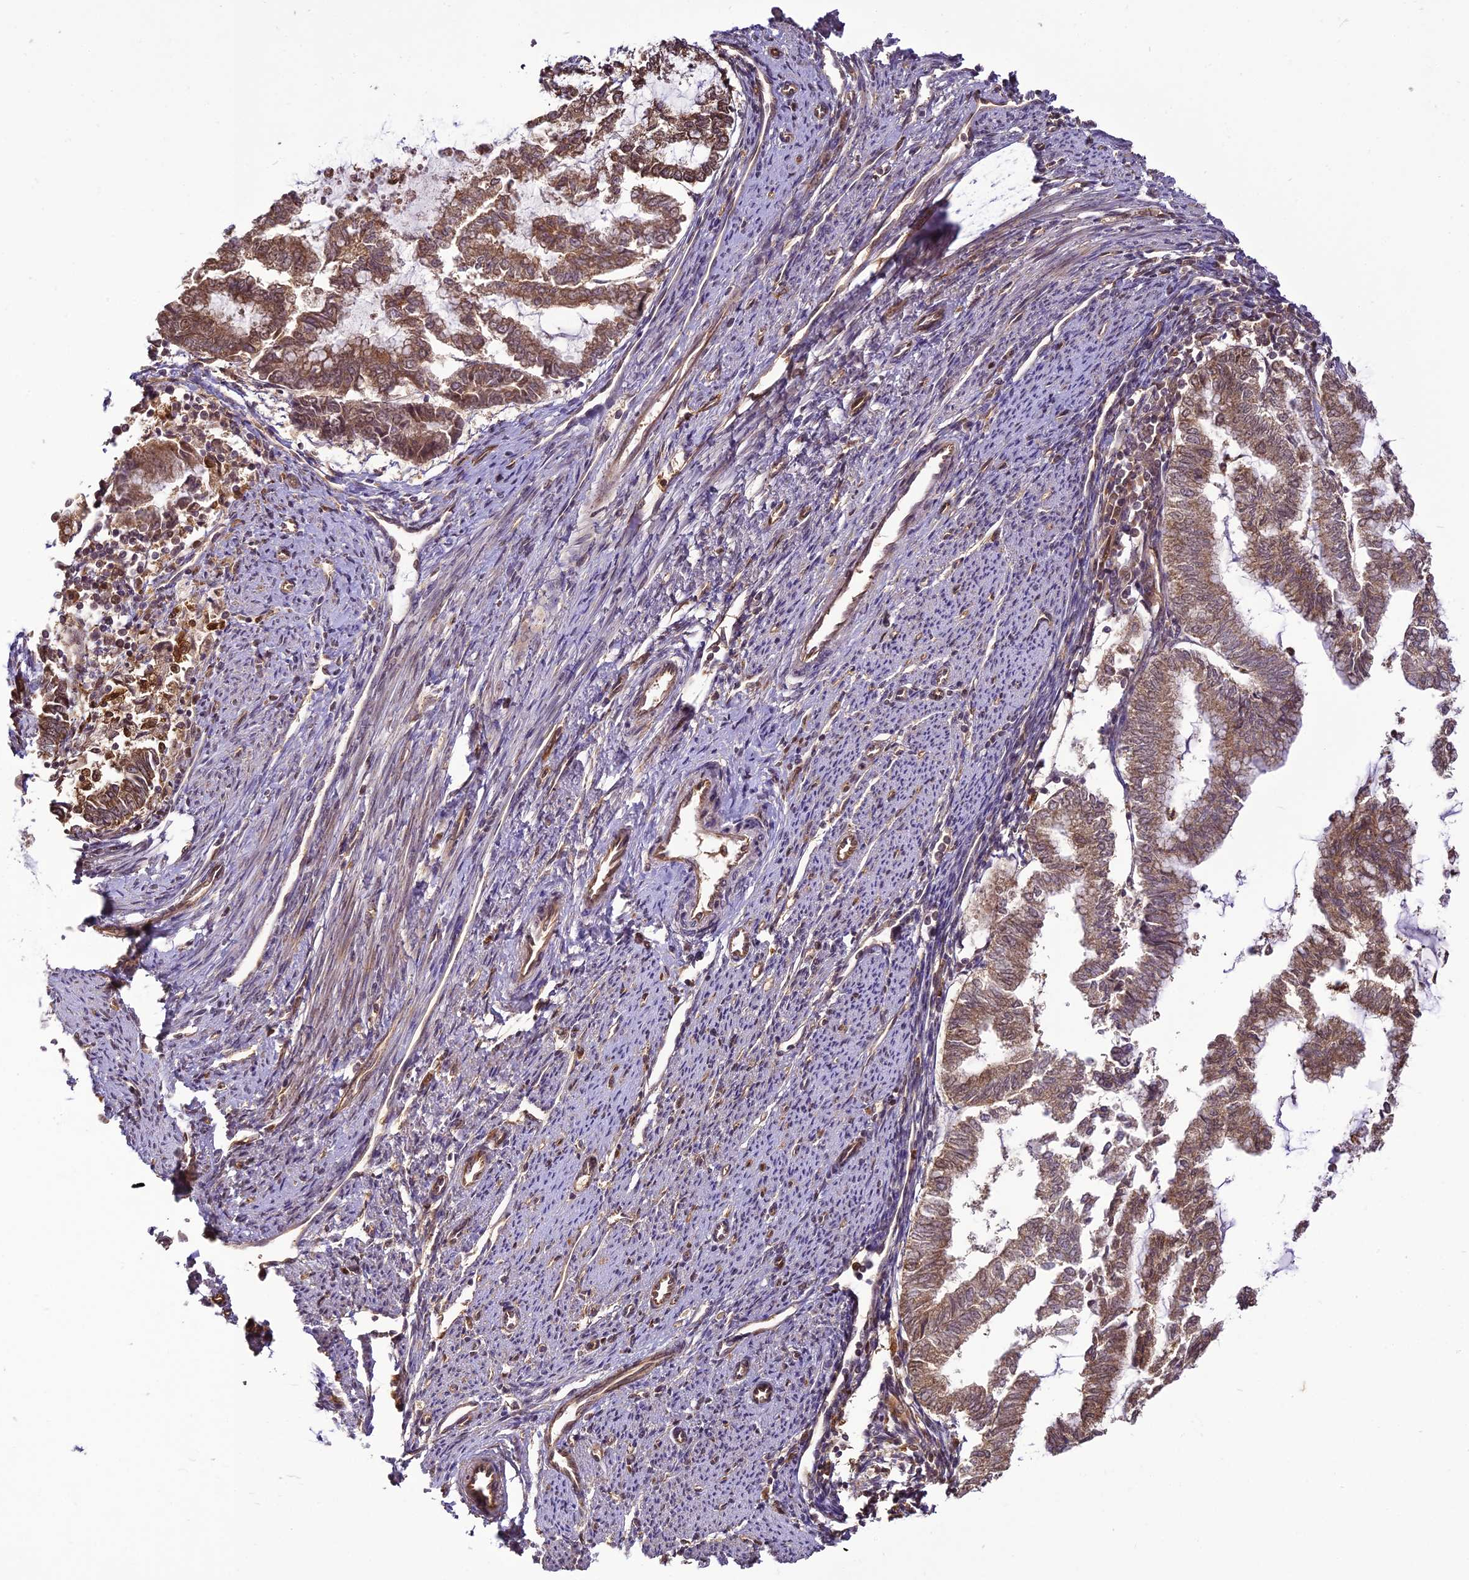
{"staining": {"intensity": "moderate", "quantity": "25%-75%", "location": "cytoplasmic/membranous"}, "tissue": "endometrial cancer", "cell_type": "Tumor cells", "image_type": "cancer", "snomed": [{"axis": "morphology", "description": "Adenocarcinoma, NOS"}, {"axis": "topography", "description": "Endometrium"}], "caption": "Immunohistochemical staining of human adenocarcinoma (endometrial) exhibits medium levels of moderate cytoplasmic/membranous positivity in approximately 25%-75% of tumor cells.", "gene": "BCDIN3D", "patient": {"sex": "female", "age": 79}}